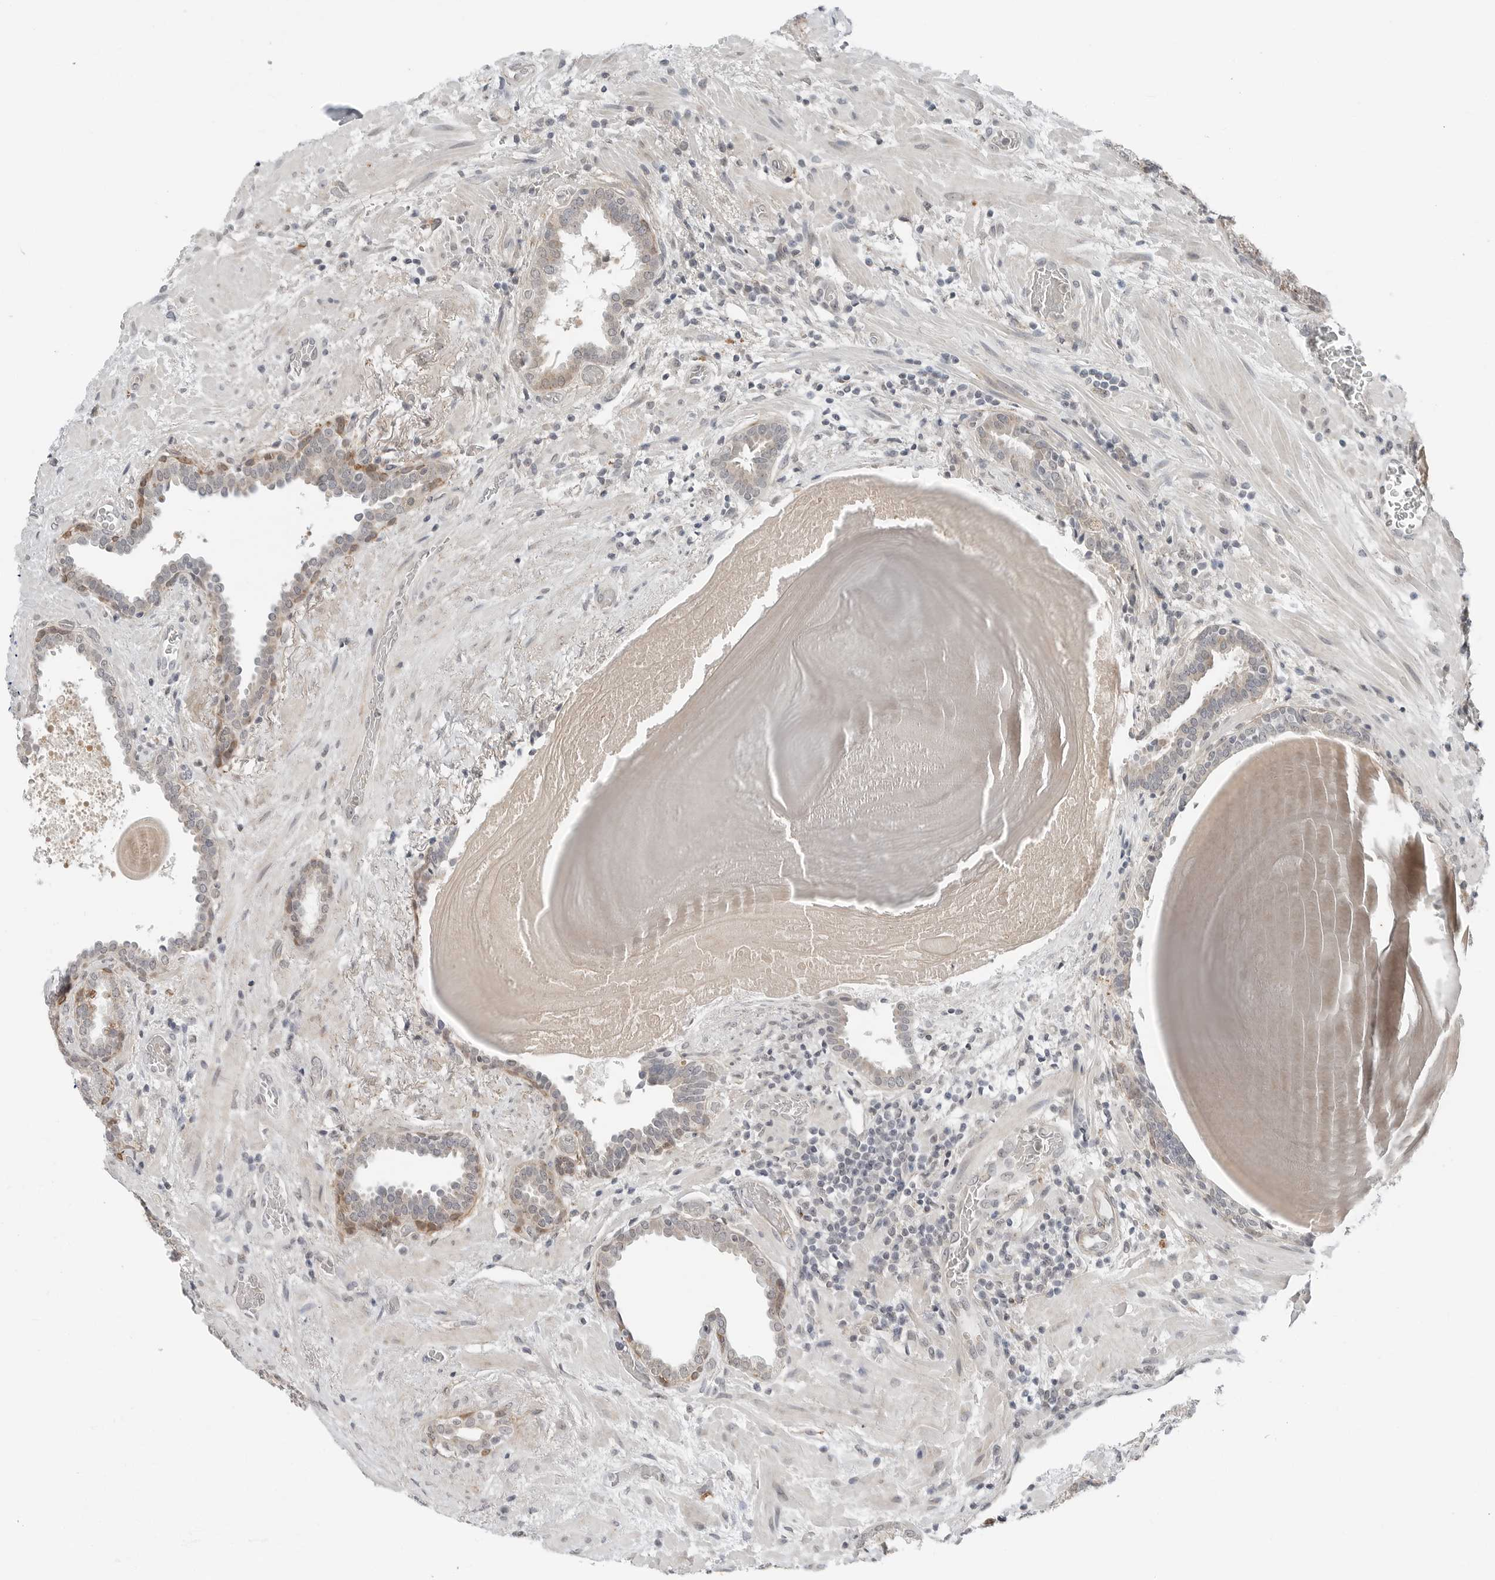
{"staining": {"intensity": "moderate", "quantity": "<25%", "location": "cytoplasmic/membranous"}, "tissue": "prostate", "cell_type": "Glandular cells", "image_type": "normal", "snomed": [{"axis": "morphology", "description": "Normal tissue, NOS"}, {"axis": "topography", "description": "Prostate"}], "caption": "Protein analysis of unremarkable prostate reveals moderate cytoplasmic/membranous staining in approximately <25% of glandular cells. (DAB (3,3'-diaminobenzidine) IHC, brown staining for protein, blue staining for nuclei).", "gene": "FCRLB", "patient": {"sex": "male", "age": 48}}